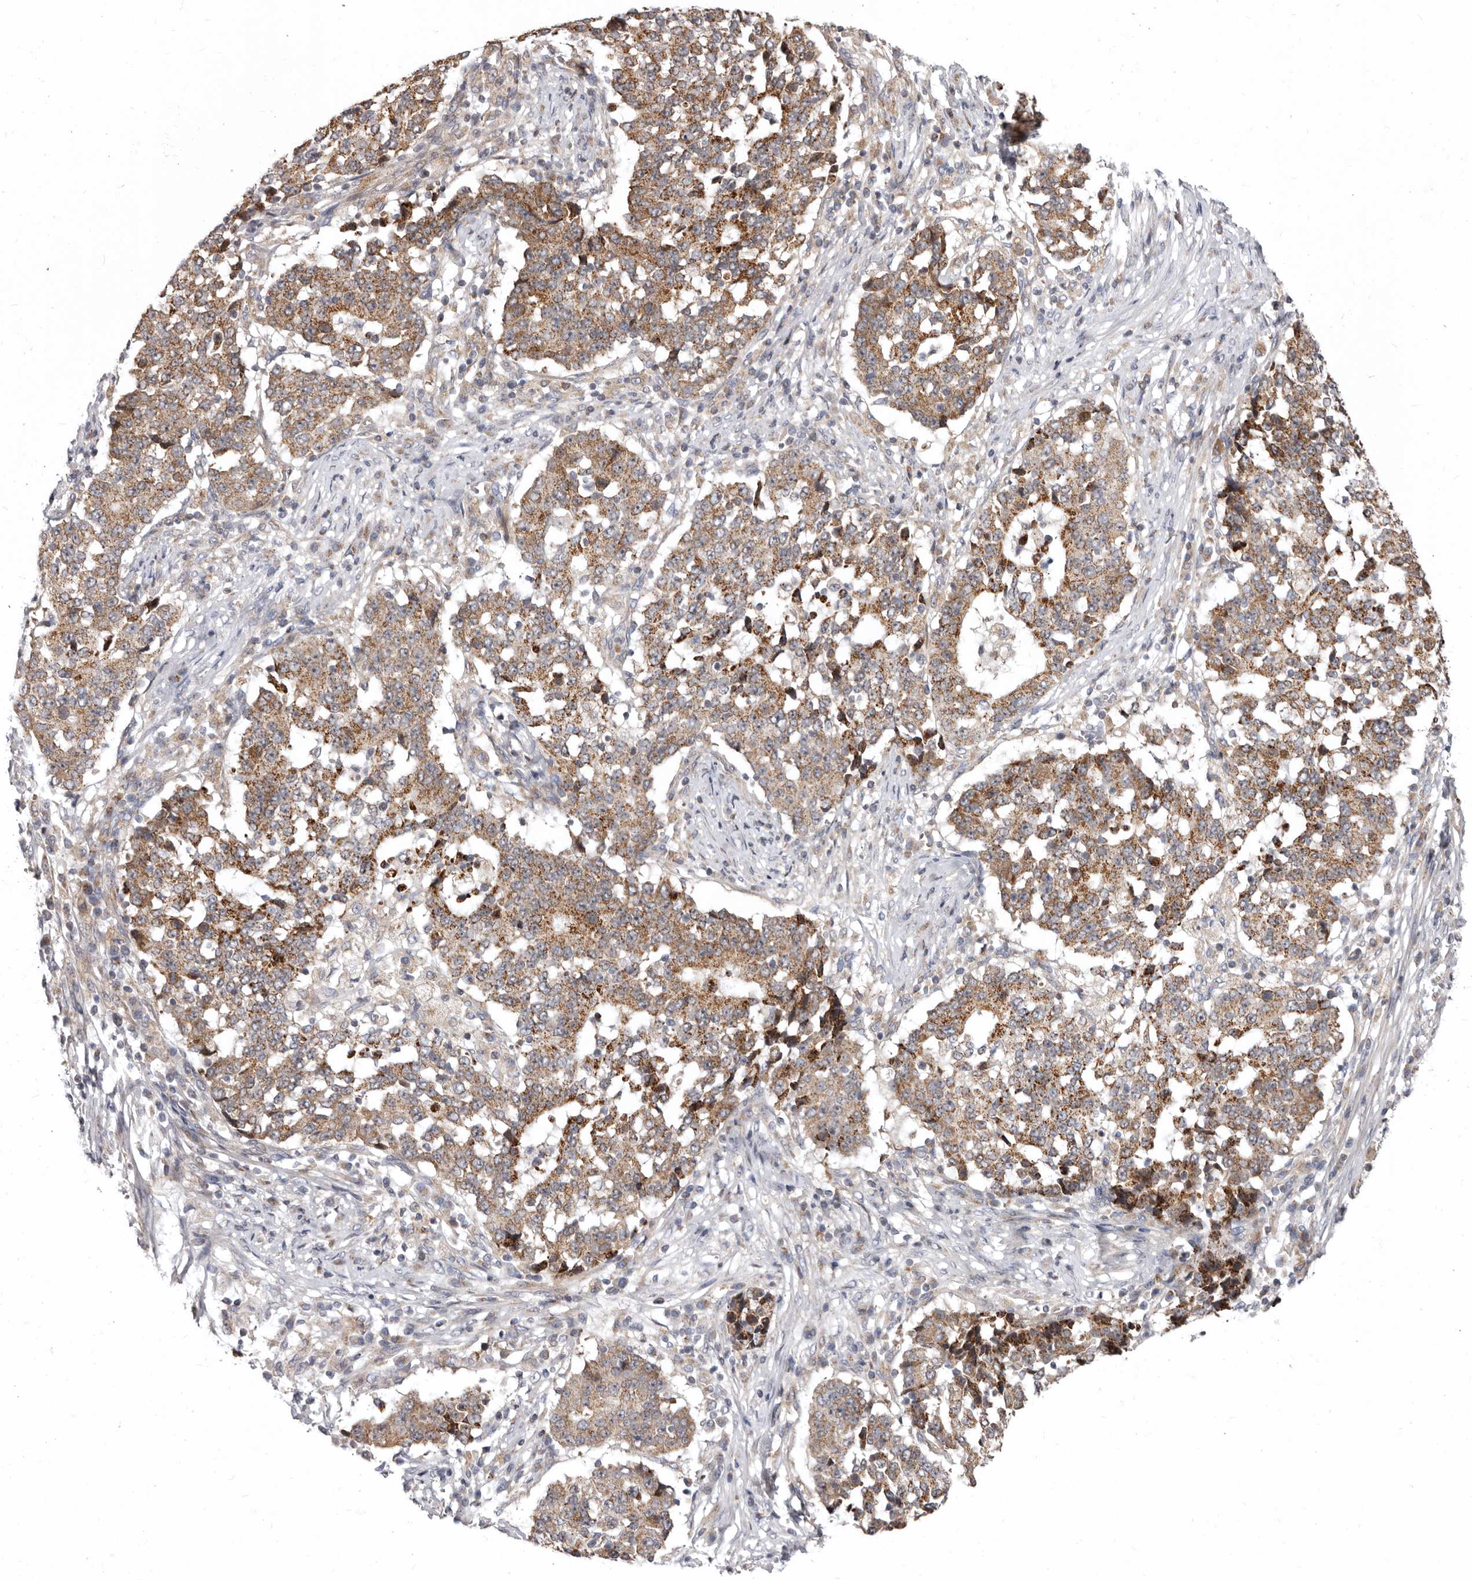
{"staining": {"intensity": "weak", "quantity": ">75%", "location": "cytoplasmic/membranous"}, "tissue": "stomach cancer", "cell_type": "Tumor cells", "image_type": "cancer", "snomed": [{"axis": "morphology", "description": "Adenocarcinoma, NOS"}, {"axis": "topography", "description": "Stomach"}], "caption": "Immunohistochemical staining of human stomach cancer (adenocarcinoma) demonstrates weak cytoplasmic/membranous protein staining in about >75% of tumor cells.", "gene": "SMC4", "patient": {"sex": "male", "age": 59}}